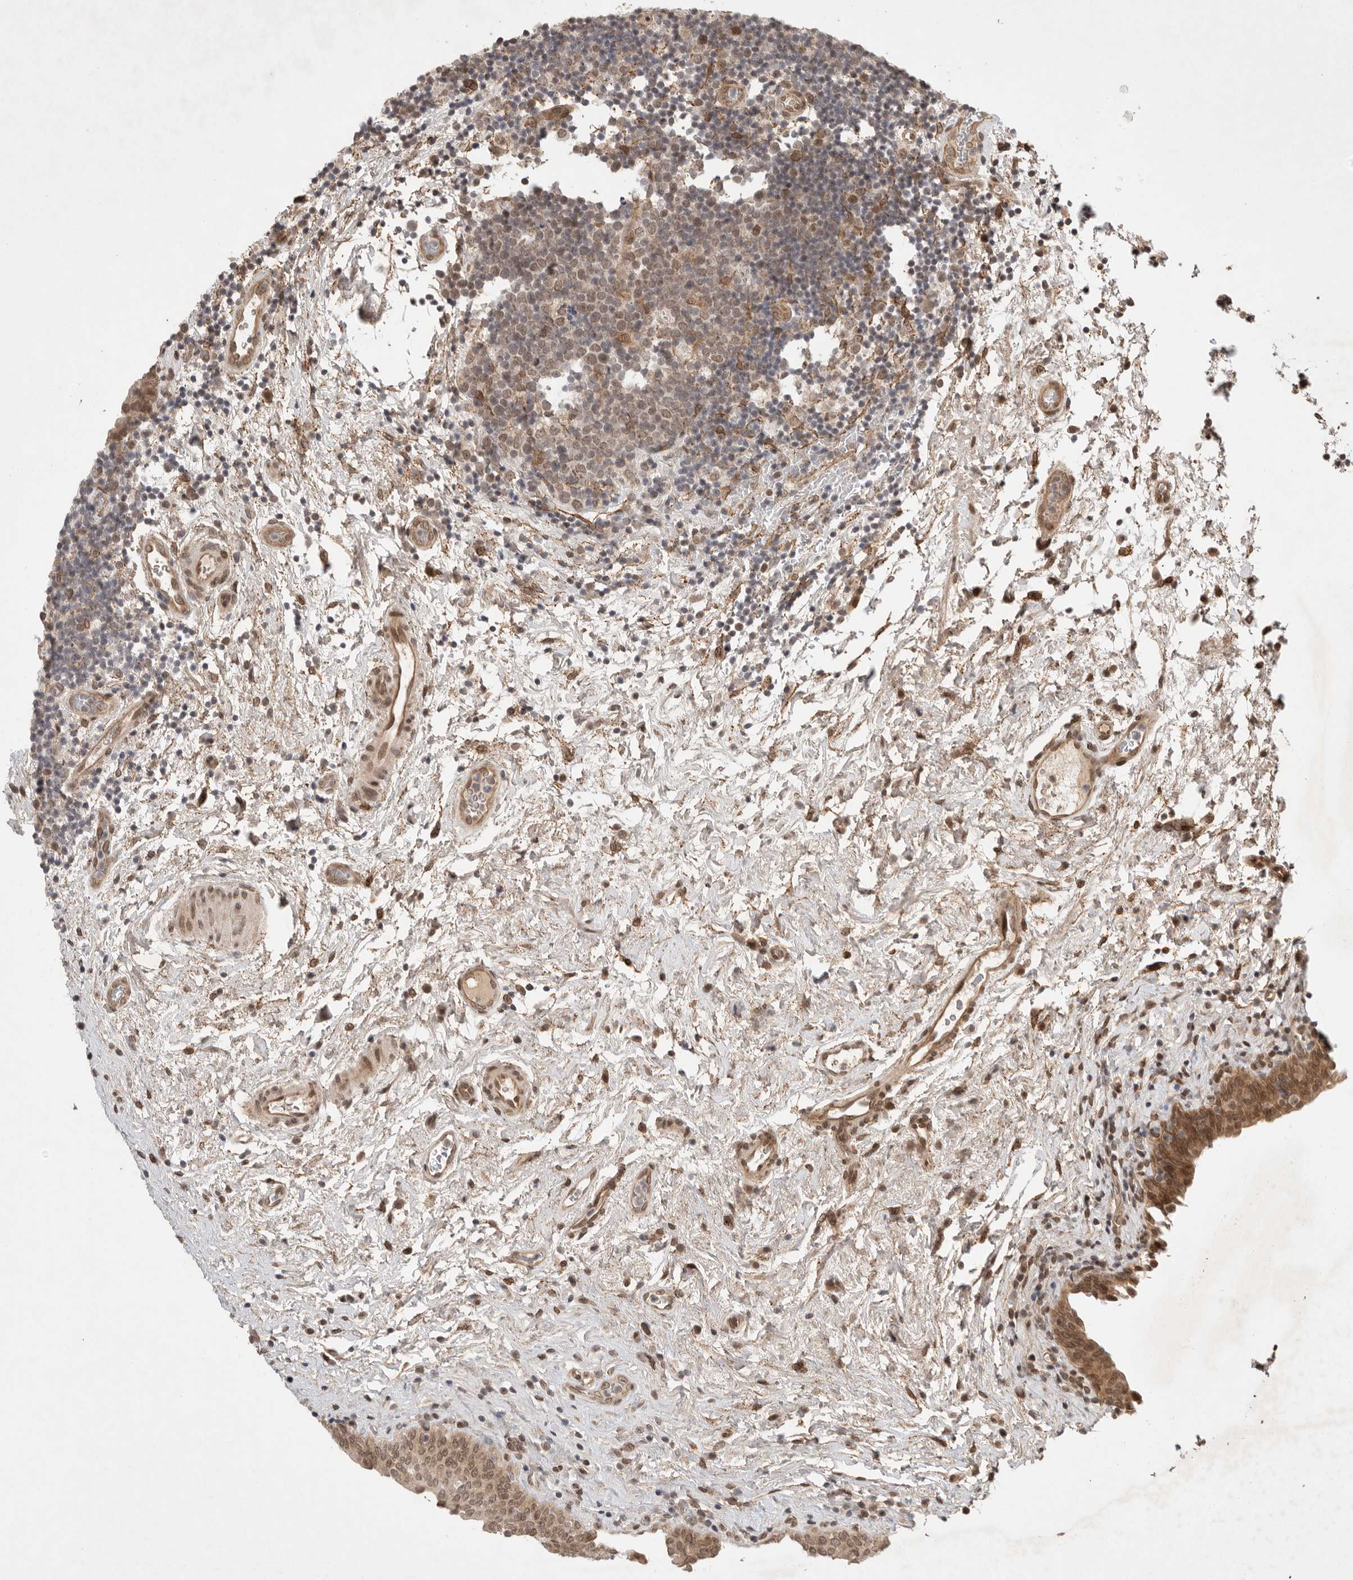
{"staining": {"intensity": "moderate", "quantity": ">75%", "location": "cytoplasmic/membranous,nuclear"}, "tissue": "urinary bladder", "cell_type": "Urothelial cells", "image_type": "normal", "snomed": [{"axis": "morphology", "description": "Normal tissue, NOS"}, {"axis": "topography", "description": "Urinary bladder"}], "caption": "Immunohistochemical staining of benign urinary bladder demonstrates moderate cytoplasmic/membranous,nuclear protein expression in approximately >75% of urothelial cells.", "gene": "LEMD3", "patient": {"sex": "male", "age": 83}}